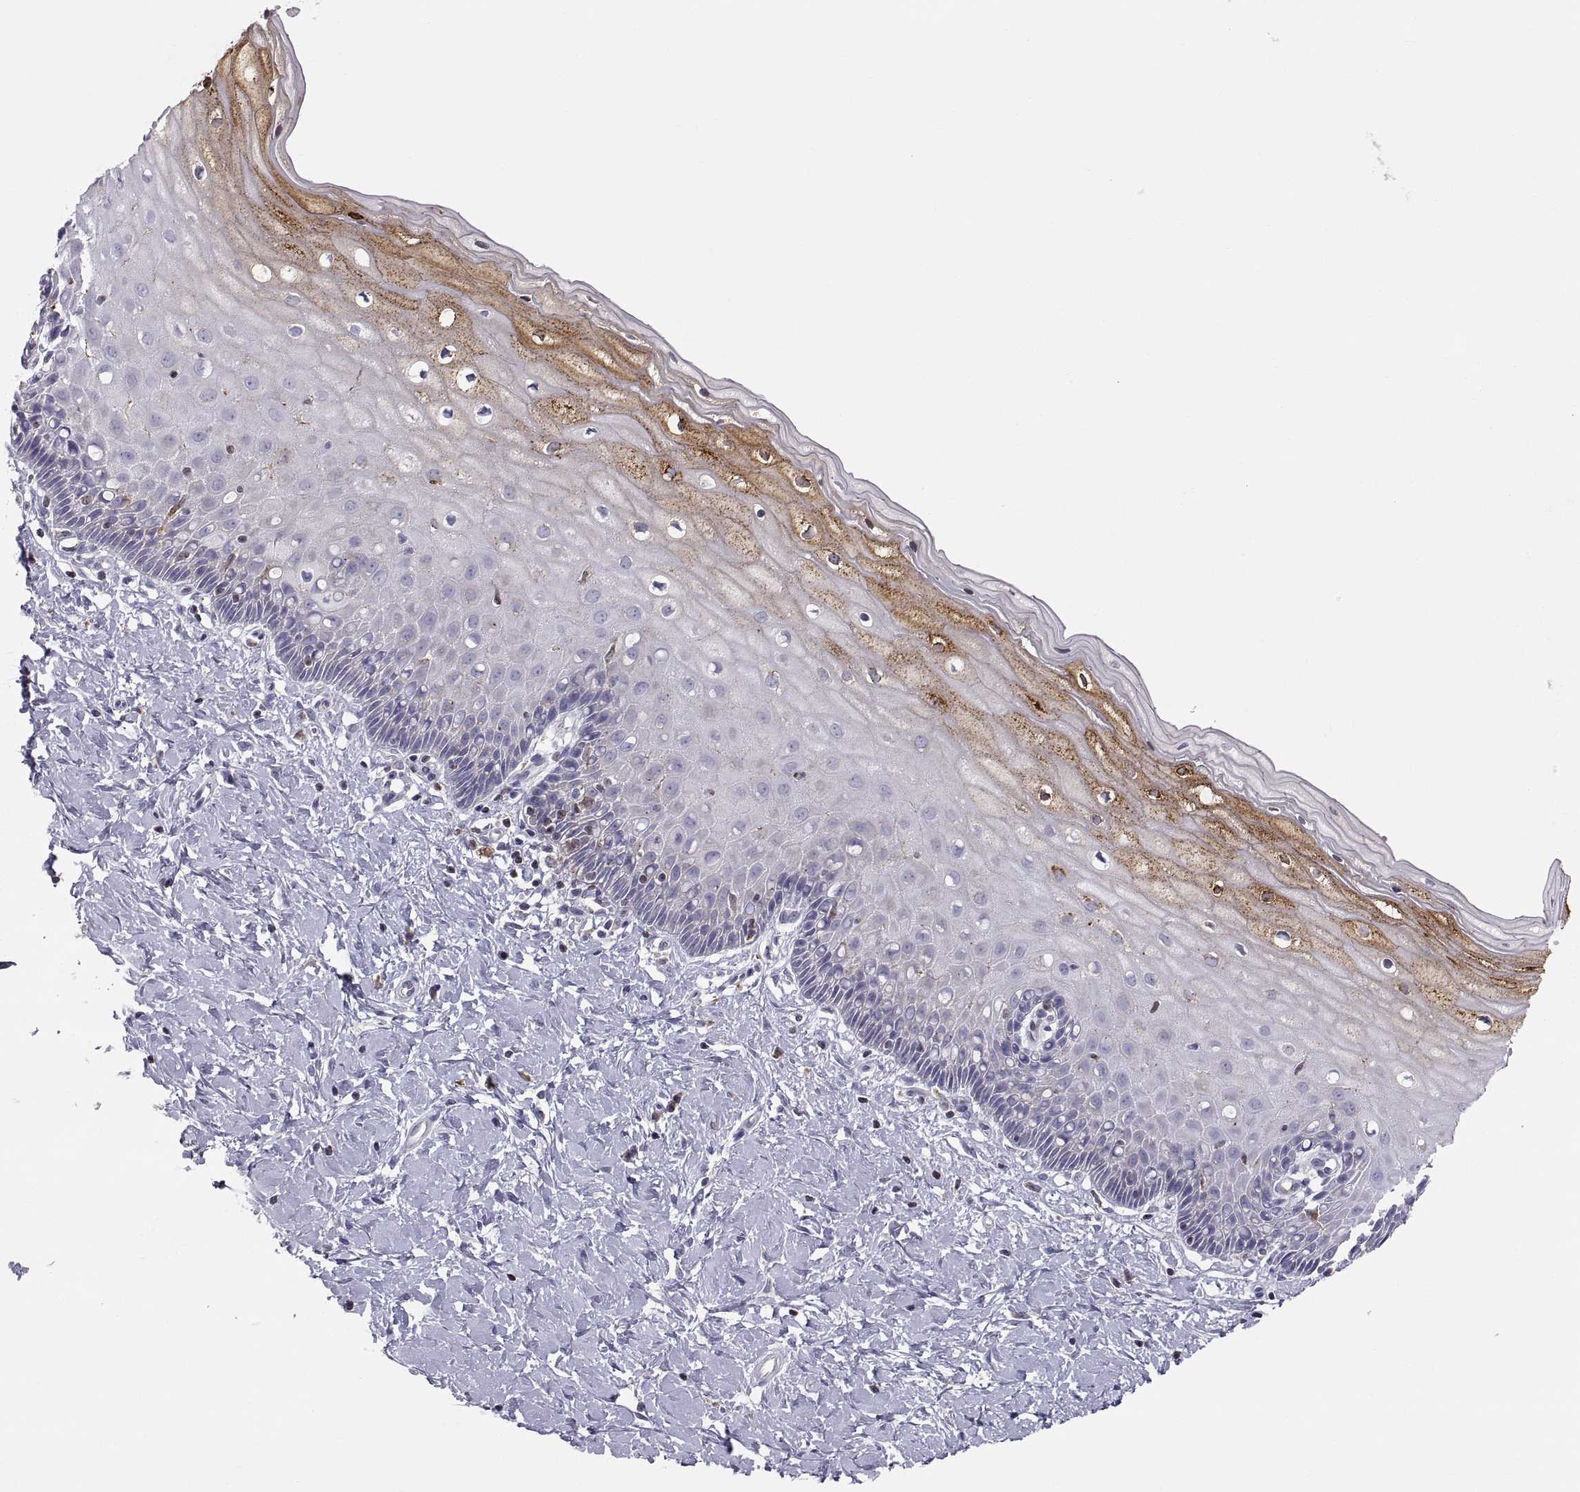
{"staining": {"intensity": "strong", "quantity": "<25%", "location": "cytoplasmic/membranous"}, "tissue": "cervix", "cell_type": "Squamous epithelial cells", "image_type": "normal", "snomed": [{"axis": "morphology", "description": "Normal tissue, NOS"}, {"axis": "topography", "description": "Cervix"}], "caption": "This micrograph shows normal cervix stained with immunohistochemistry to label a protein in brown. The cytoplasmic/membranous of squamous epithelial cells show strong positivity for the protein. Nuclei are counter-stained blue.", "gene": "ERO1A", "patient": {"sex": "female", "age": 37}}